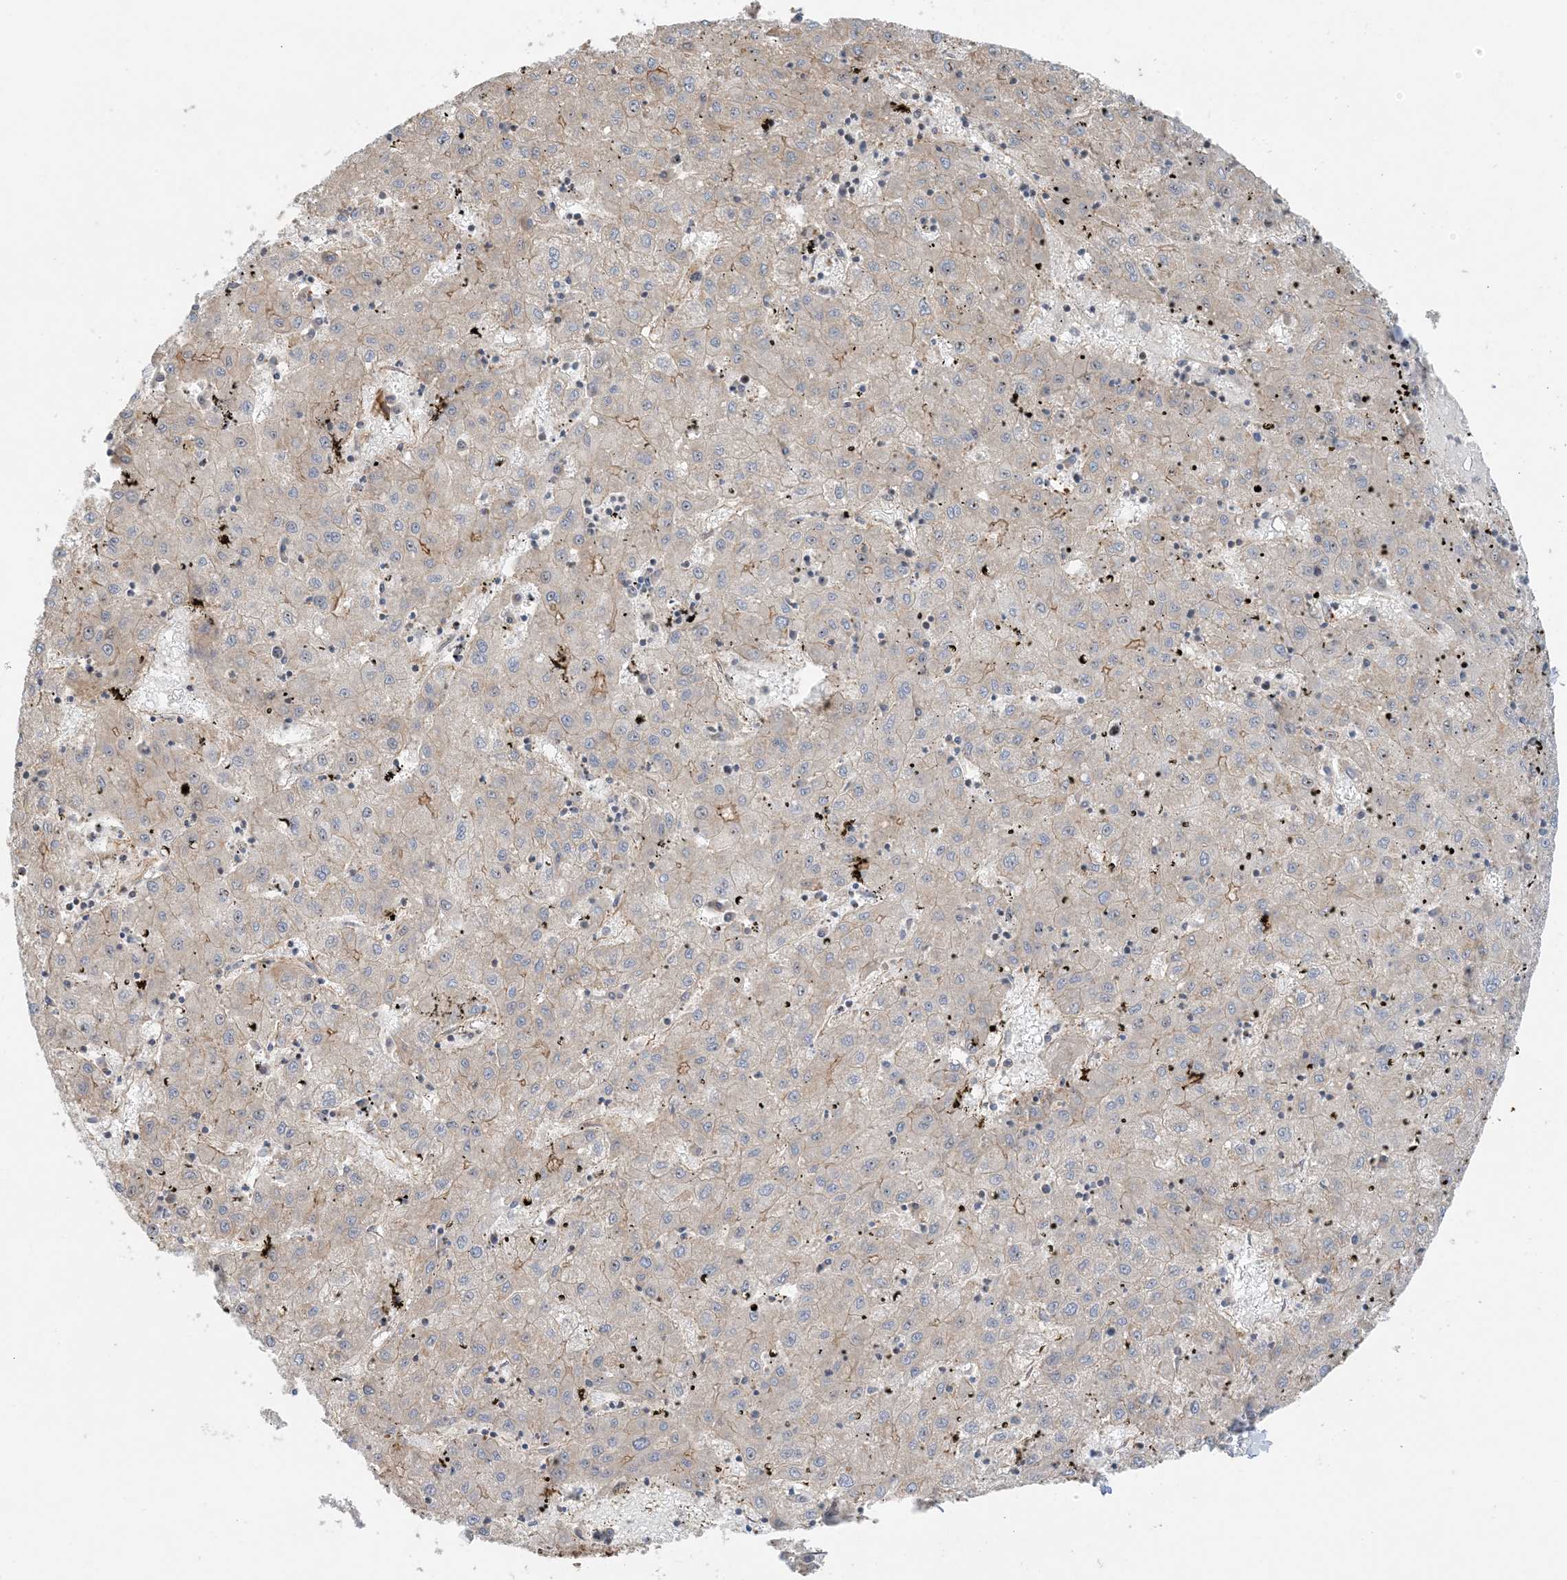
{"staining": {"intensity": "moderate", "quantity": "<25%", "location": "cytoplasmic/membranous"}, "tissue": "liver cancer", "cell_type": "Tumor cells", "image_type": "cancer", "snomed": [{"axis": "morphology", "description": "Carcinoma, Hepatocellular, NOS"}, {"axis": "topography", "description": "Liver"}], "caption": "This micrograph demonstrates immunohistochemistry (IHC) staining of hepatocellular carcinoma (liver), with low moderate cytoplasmic/membranous positivity in about <25% of tumor cells.", "gene": "MYL5", "patient": {"sex": "male", "age": 72}}